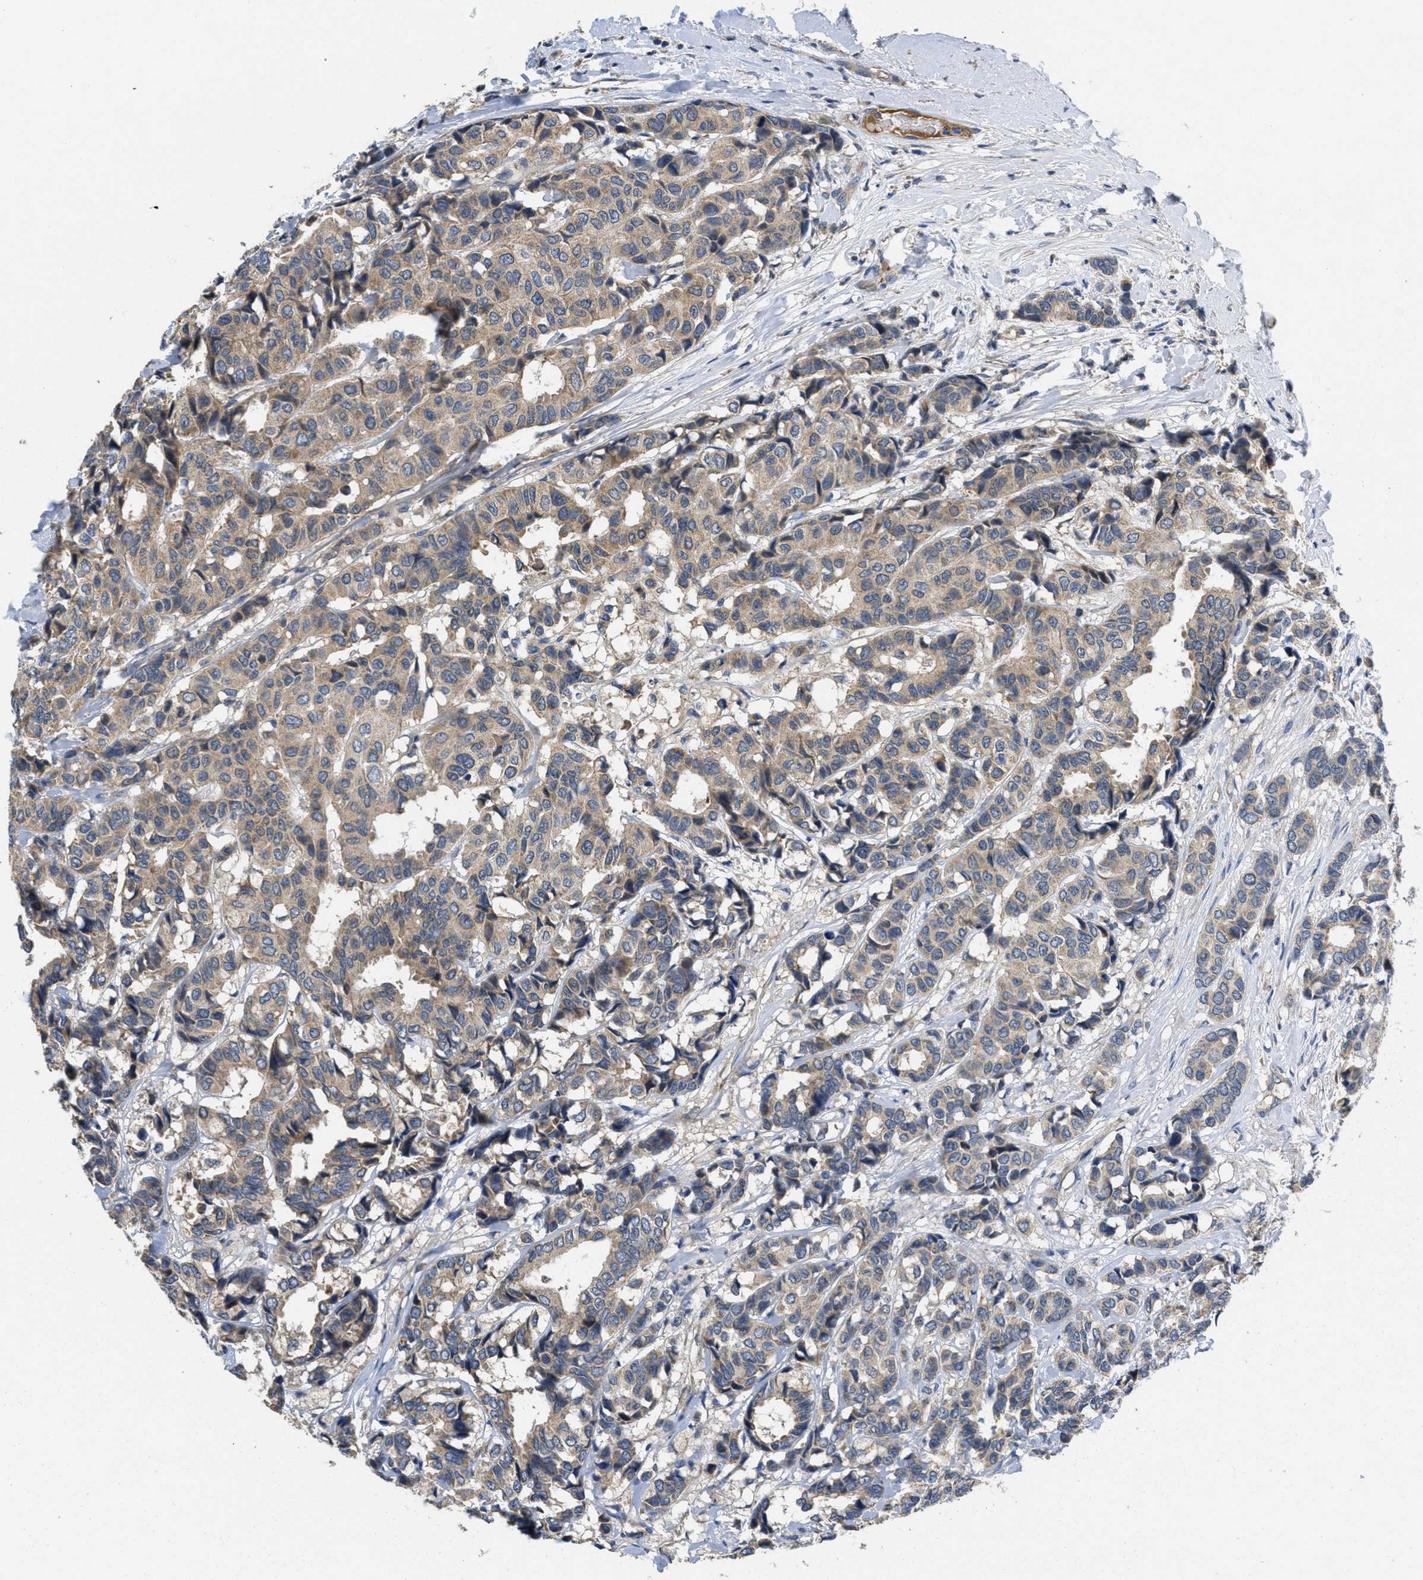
{"staining": {"intensity": "weak", "quantity": ">75%", "location": "cytoplasmic/membranous"}, "tissue": "breast cancer", "cell_type": "Tumor cells", "image_type": "cancer", "snomed": [{"axis": "morphology", "description": "Duct carcinoma"}, {"axis": "topography", "description": "Breast"}], "caption": "Immunohistochemistry (IHC) (DAB) staining of human breast cancer (infiltrating ductal carcinoma) demonstrates weak cytoplasmic/membranous protein expression in about >75% of tumor cells. The staining was performed using DAB (3,3'-diaminobenzidine), with brown indicating positive protein expression. Nuclei are stained blue with hematoxylin.", "gene": "GALK1", "patient": {"sex": "female", "age": 87}}